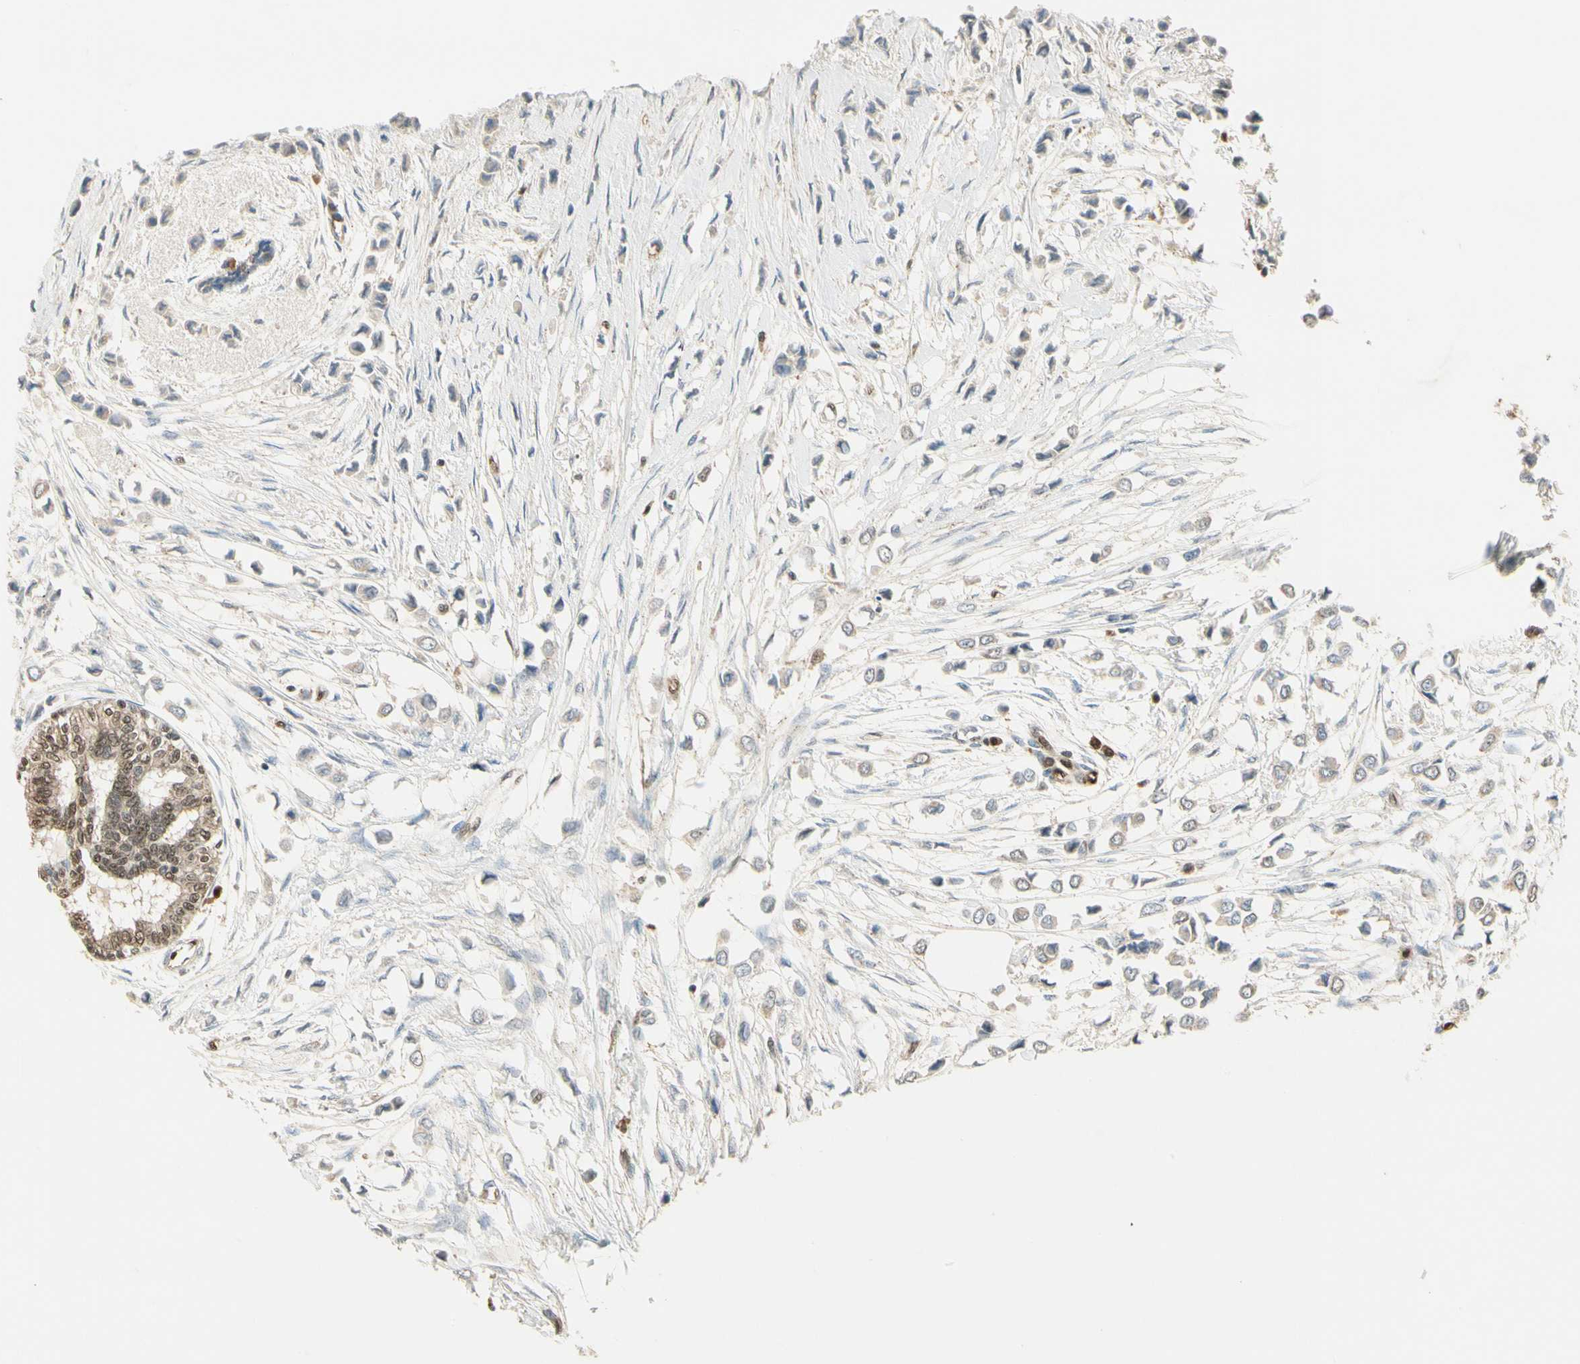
{"staining": {"intensity": "negative", "quantity": "none", "location": "none"}, "tissue": "breast cancer", "cell_type": "Tumor cells", "image_type": "cancer", "snomed": [{"axis": "morphology", "description": "Lobular carcinoma"}, {"axis": "topography", "description": "Breast"}], "caption": "A histopathology image of breast cancer (lobular carcinoma) stained for a protein demonstrates no brown staining in tumor cells. Brightfield microscopy of immunohistochemistry stained with DAB (brown) and hematoxylin (blue), captured at high magnification.", "gene": "LTA4H", "patient": {"sex": "female", "age": 51}}